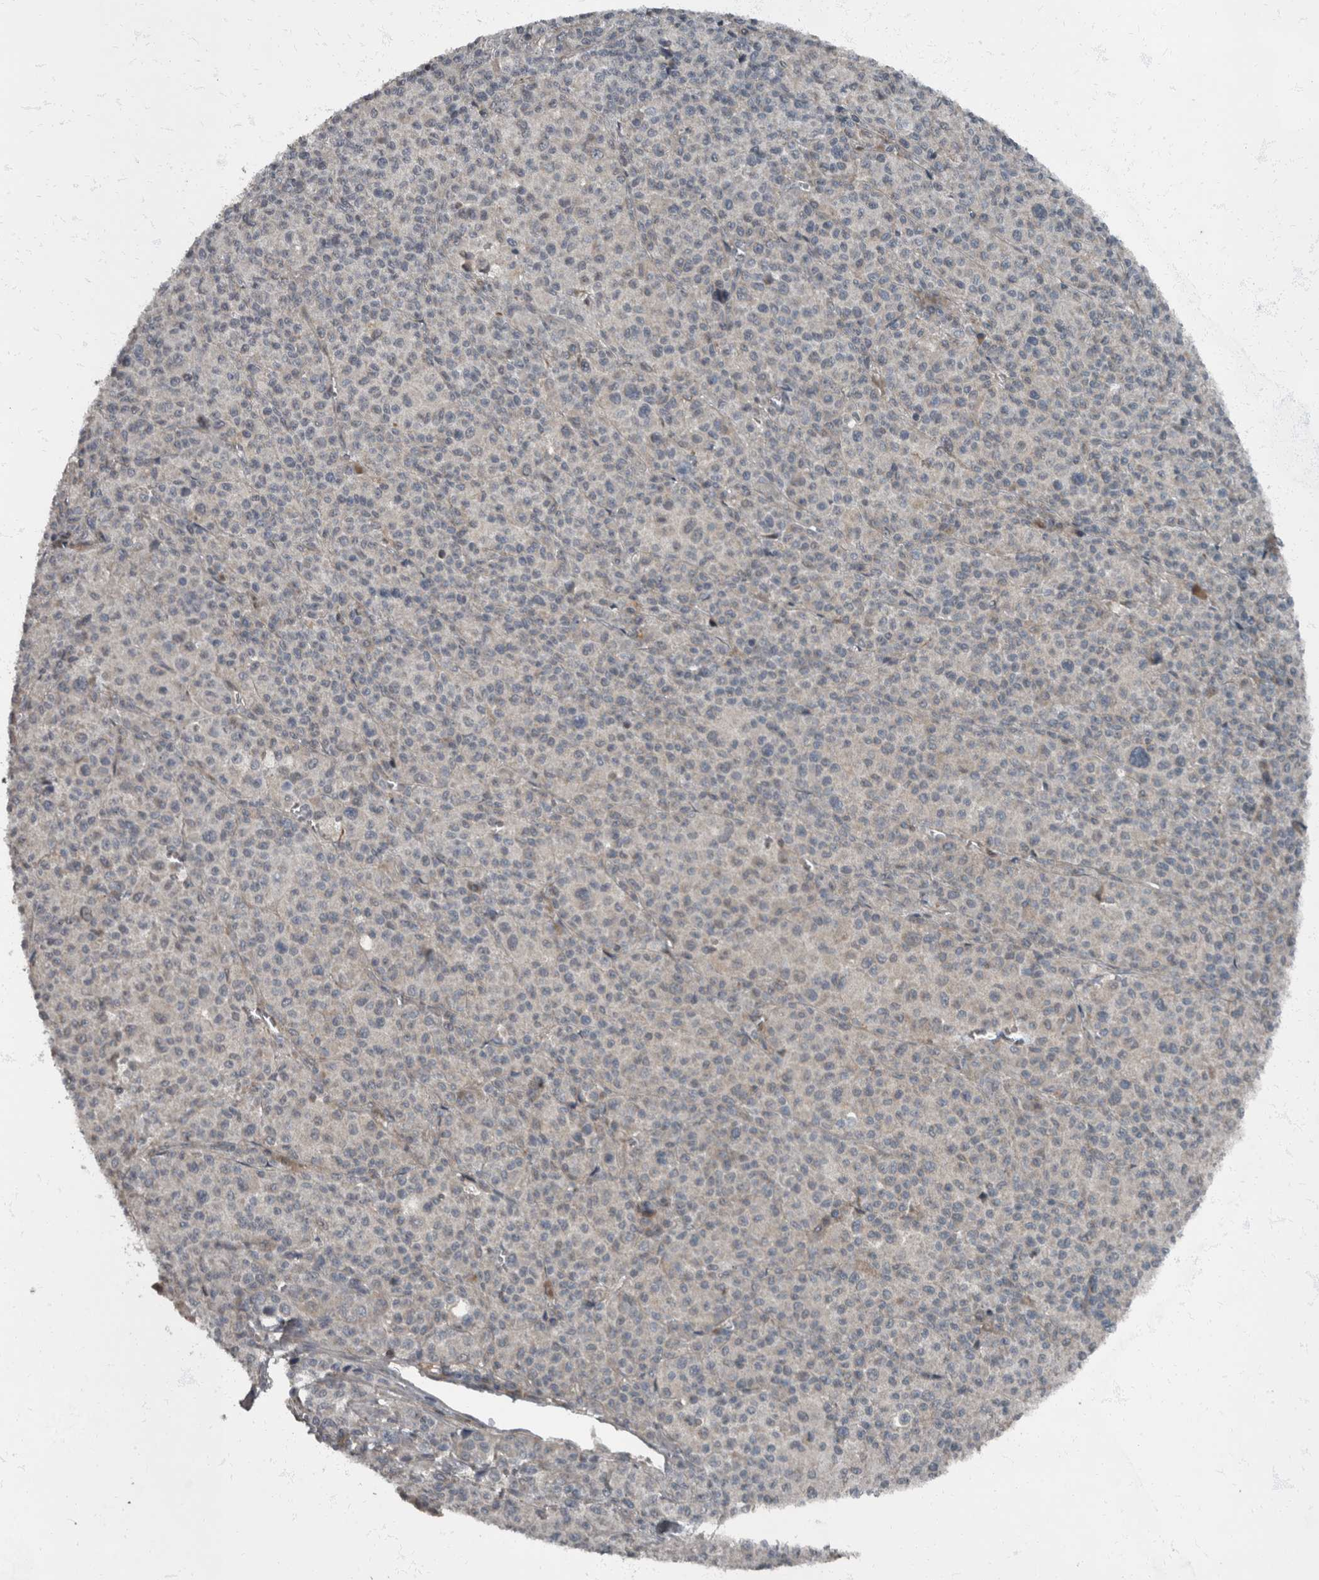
{"staining": {"intensity": "negative", "quantity": "none", "location": "none"}, "tissue": "melanoma", "cell_type": "Tumor cells", "image_type": "cancer", "snomed": [{"axis": "morphology", "description": "Malignant melanoma, Metastatic site"}, {"axis": "topography", "description": "Skin"}], "caption": "Melanoma was stained to show a protein in brown. There is no significant staining in tumor cells.", "gene": "RABGGTB", "patient": {"sex": "female", "age": 74}}